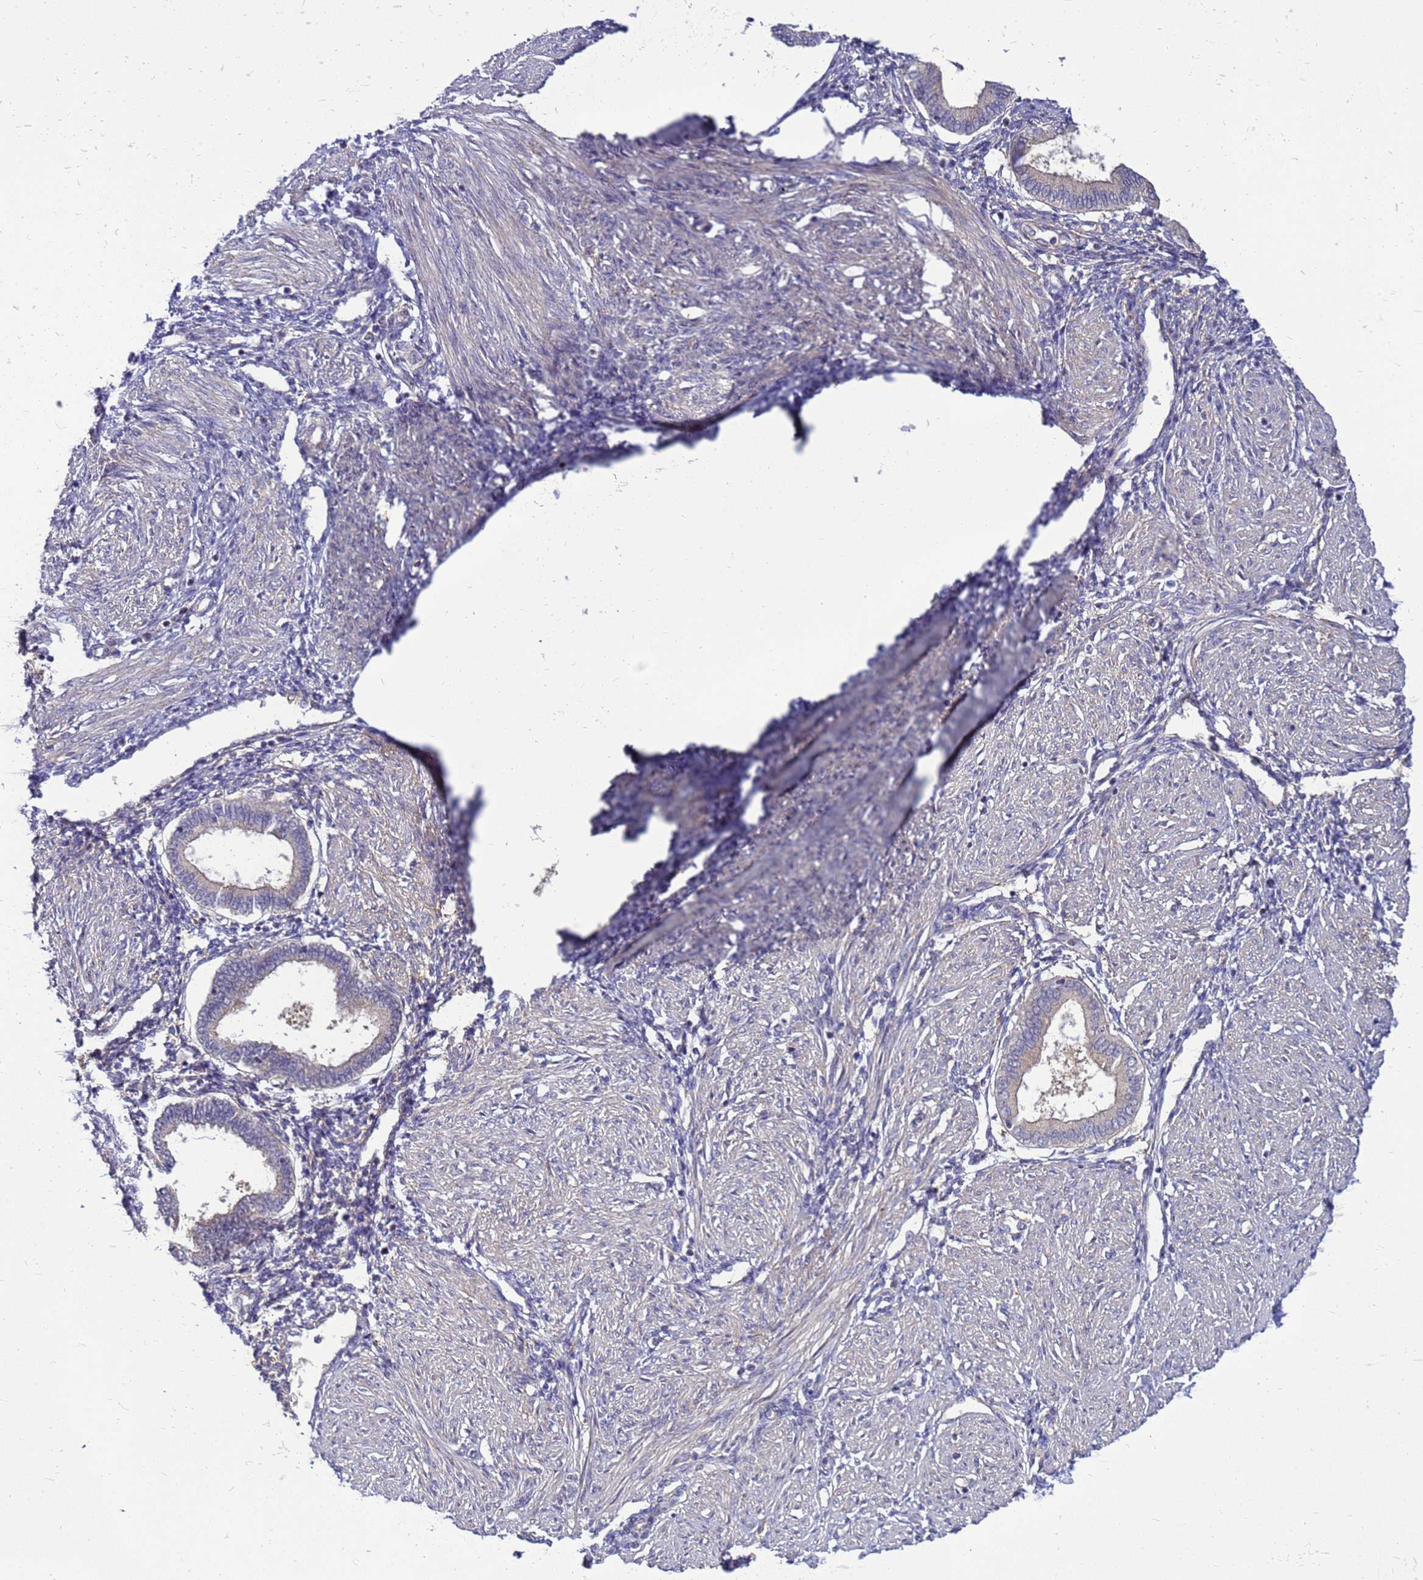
{"staining": {"intensity": "negative", "quantity": "none", "location": "none"}, "tissue": "endometrium", "cell_type": "Cells in endometrial stroma", "image_type": "normal", "snomed": [{"axis": "morphology", "description": "Normal tissue, NOS"}, {"axis": "topography", "description": "Endometrium"}], "caption": "Immunohistochemistry (IHC) of benign endometrium exhibits no expression in cells in endometrial stroma. (Brightfield microscopy of DAB immunohistochemistry at high magnification).", "gene": "ENOPH1", "patient": {"sex": "female", "age": 53}}